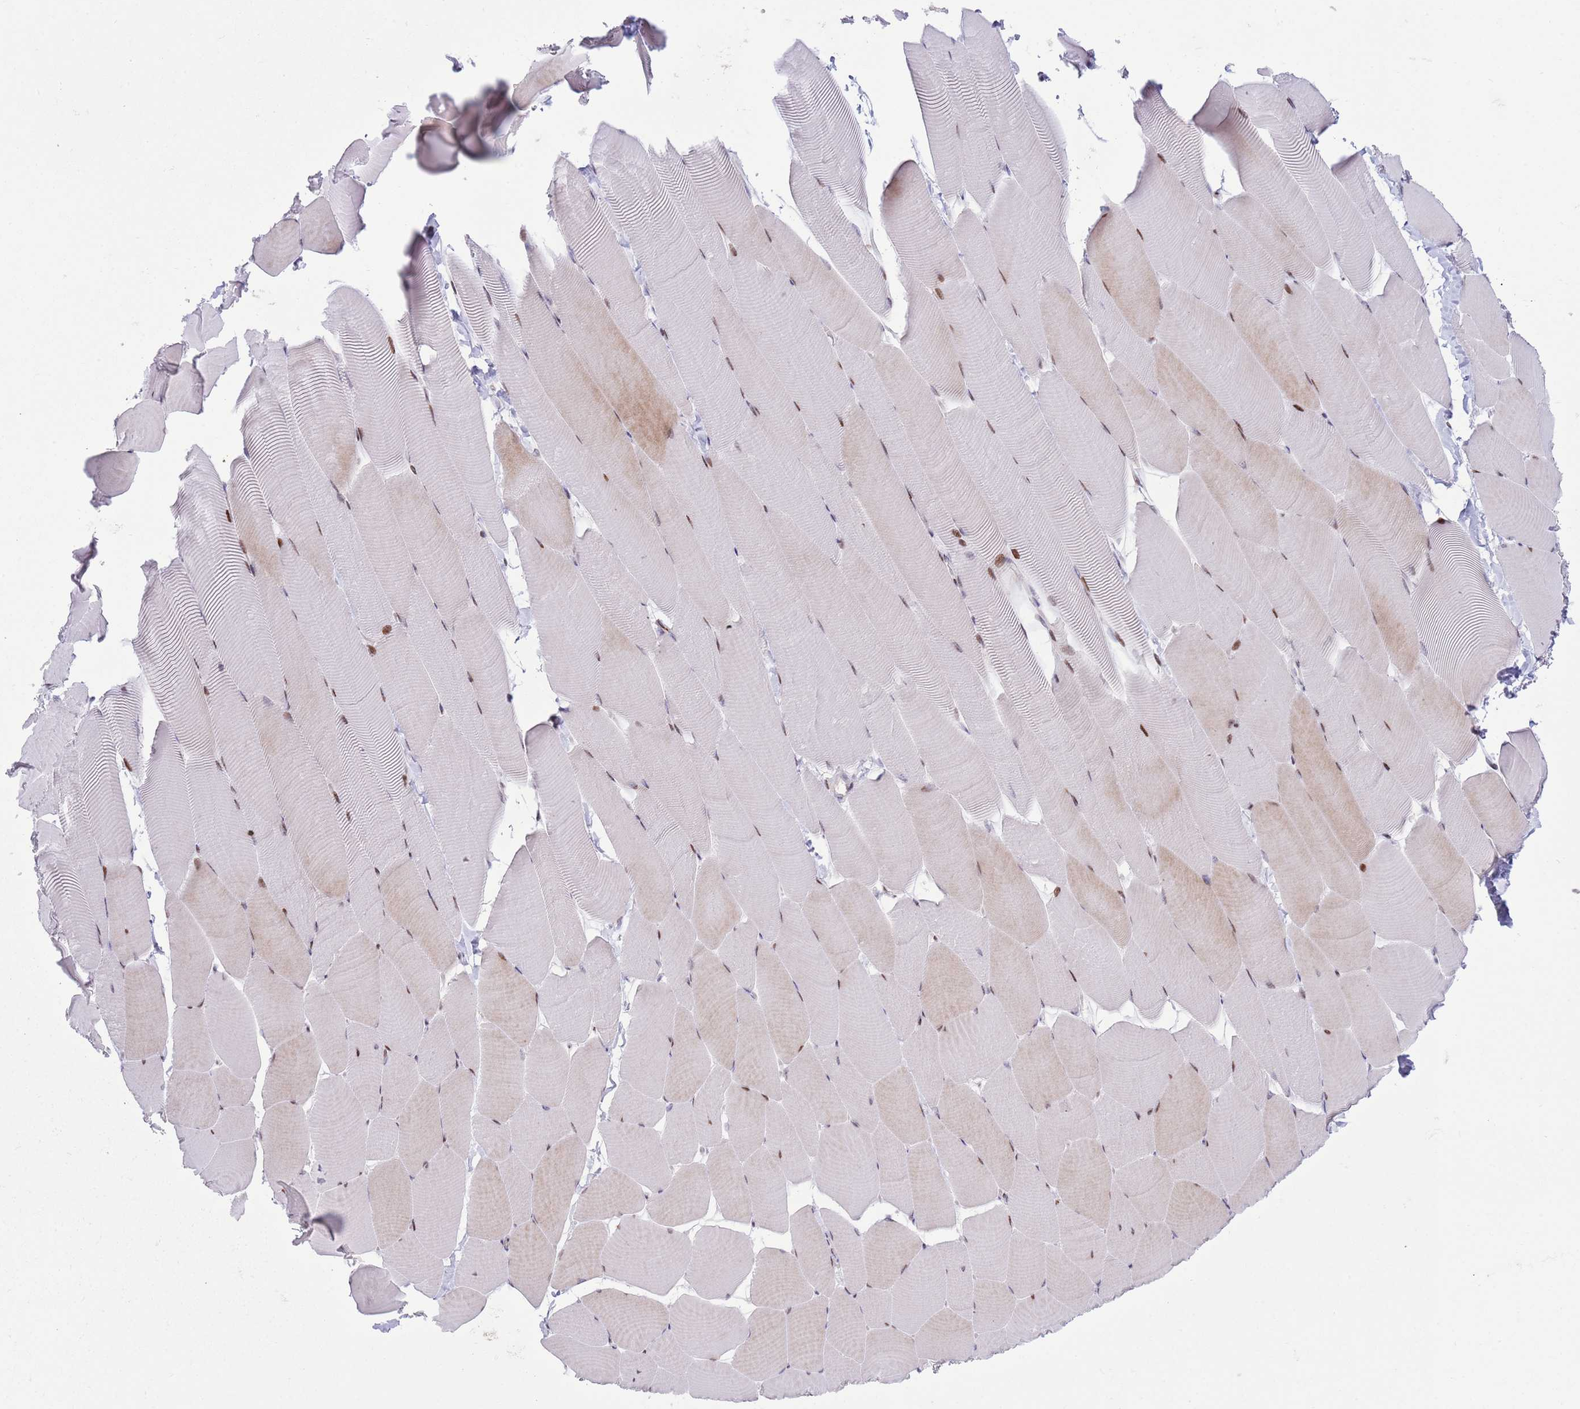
{"staining": {"intensity": "moderate", "quantity": "<25%", "location": "cytoplasmic/membranous,nuclear"}, "tissue": "skeletal muscle", "cell_type": "Myocytes", "image_type": "normal", "snomed": [{"axis": "morphology", "description": "Normal tissue, NOS"}, {"axis": "topography", "description": "Skeletal muscle"}], "caption": "Skeletal muscle stained with DAB (3,3'-diaminobenzidine) immunohistochemistry demonstrates low levels of moderate cytoplasmic/membranous,nuclear positivity in about <25% of myocytes. (Stains: DAB in brown, nuclei in blue, Microscopy: brightfield microscopy at high magnification).", "gene": "ANO8", "patient": {"sex": "male", "age": 25}}